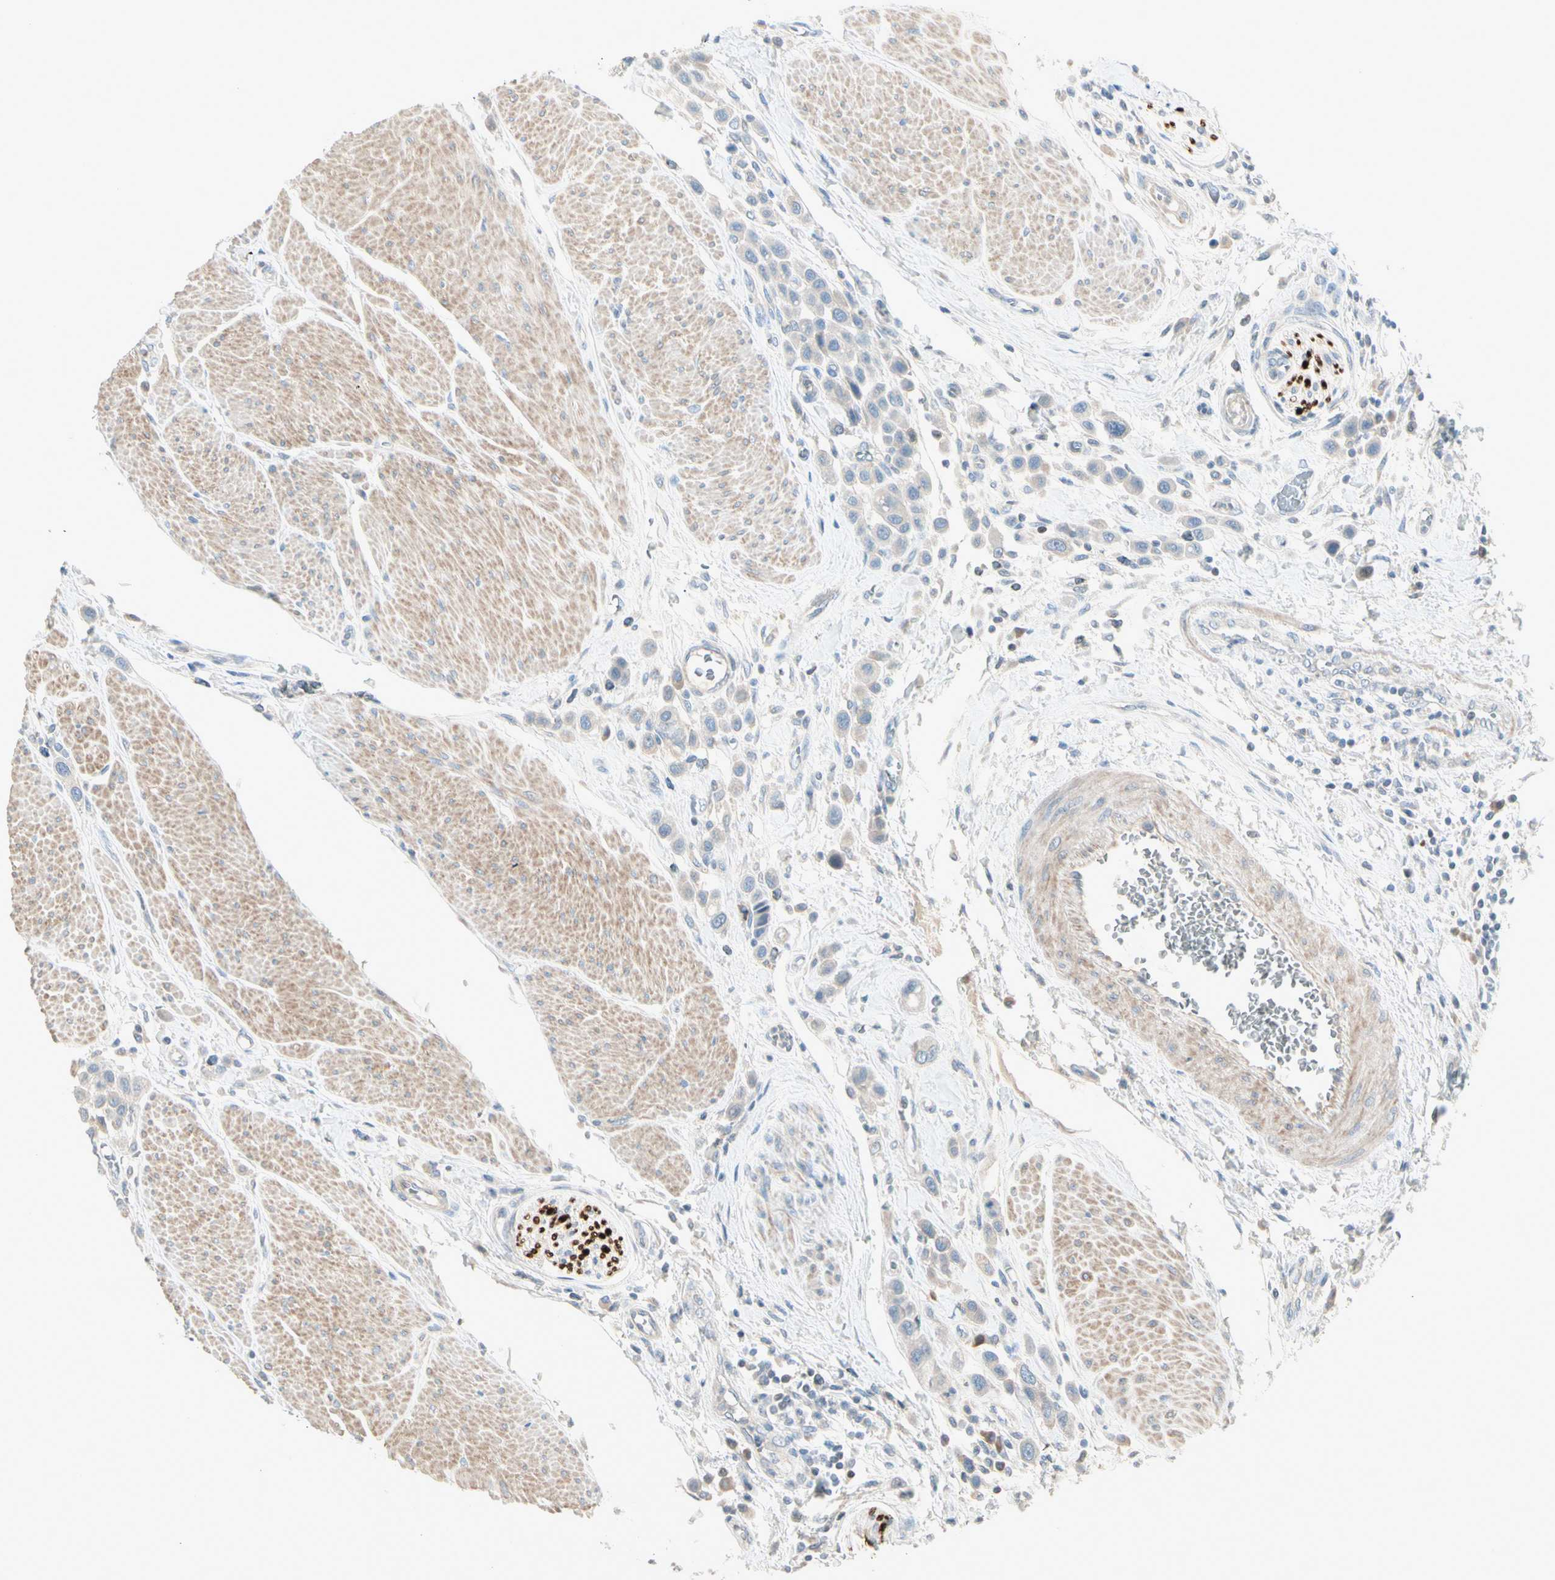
{"staining": {"intensity": "weak", "quantity": "<25%", "location": "cytoplasmic/membranous"}, "tissue": "urothelial cancer", "cell_type": "Tumor cells", "image_type": "cancer", "snomed": [{"axis": "morphology", "description": "Urothelial carcinoma, High grade"}, {"axis": "topography", "description": "Urinary bladder"}], "caption": "Urothelial cancer was stained to show a protein in brown. There is no significant staining in tumor cells.", "gene": "CYP2E1", "patient": {"sex": "male", "age": 50}}